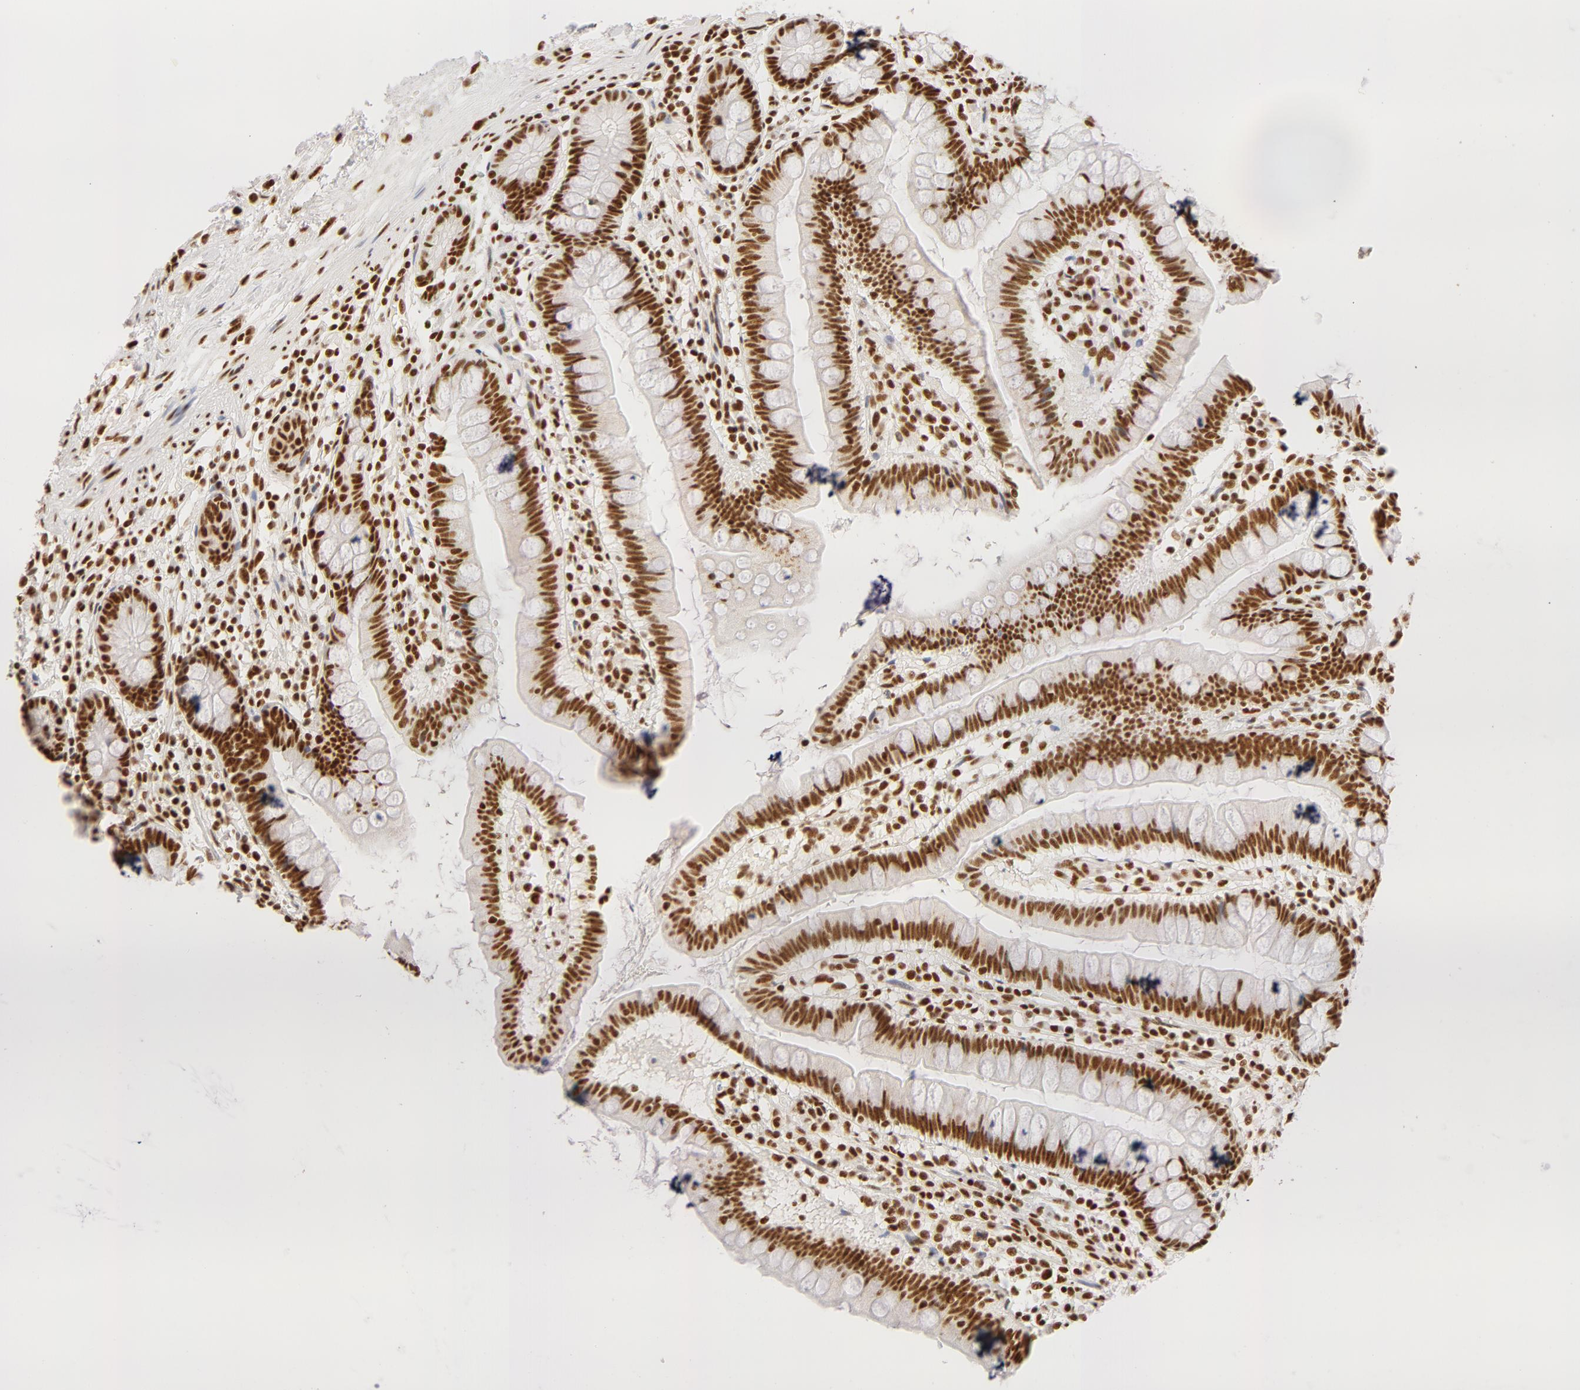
{"staining": {"intensity": "strong", "quantity": ">75%", "location": "nuclear"}, "tissue": "small intestine", "cell_type": "Glandular cells", "image_type": "normal", "snomed": [{"axis": "morphology", "description": "Normal tissue, NOS"}, {"axis": "topography", "description": "Small intestine"}], "caption": "The photomicrograph demonstrates staining of unremarkable small intestine, revealing strong nuclear protein positivity (brown color) within glandular cells.", "gene": "RBM39", "patient": {"sex": "female", "age": 51}}